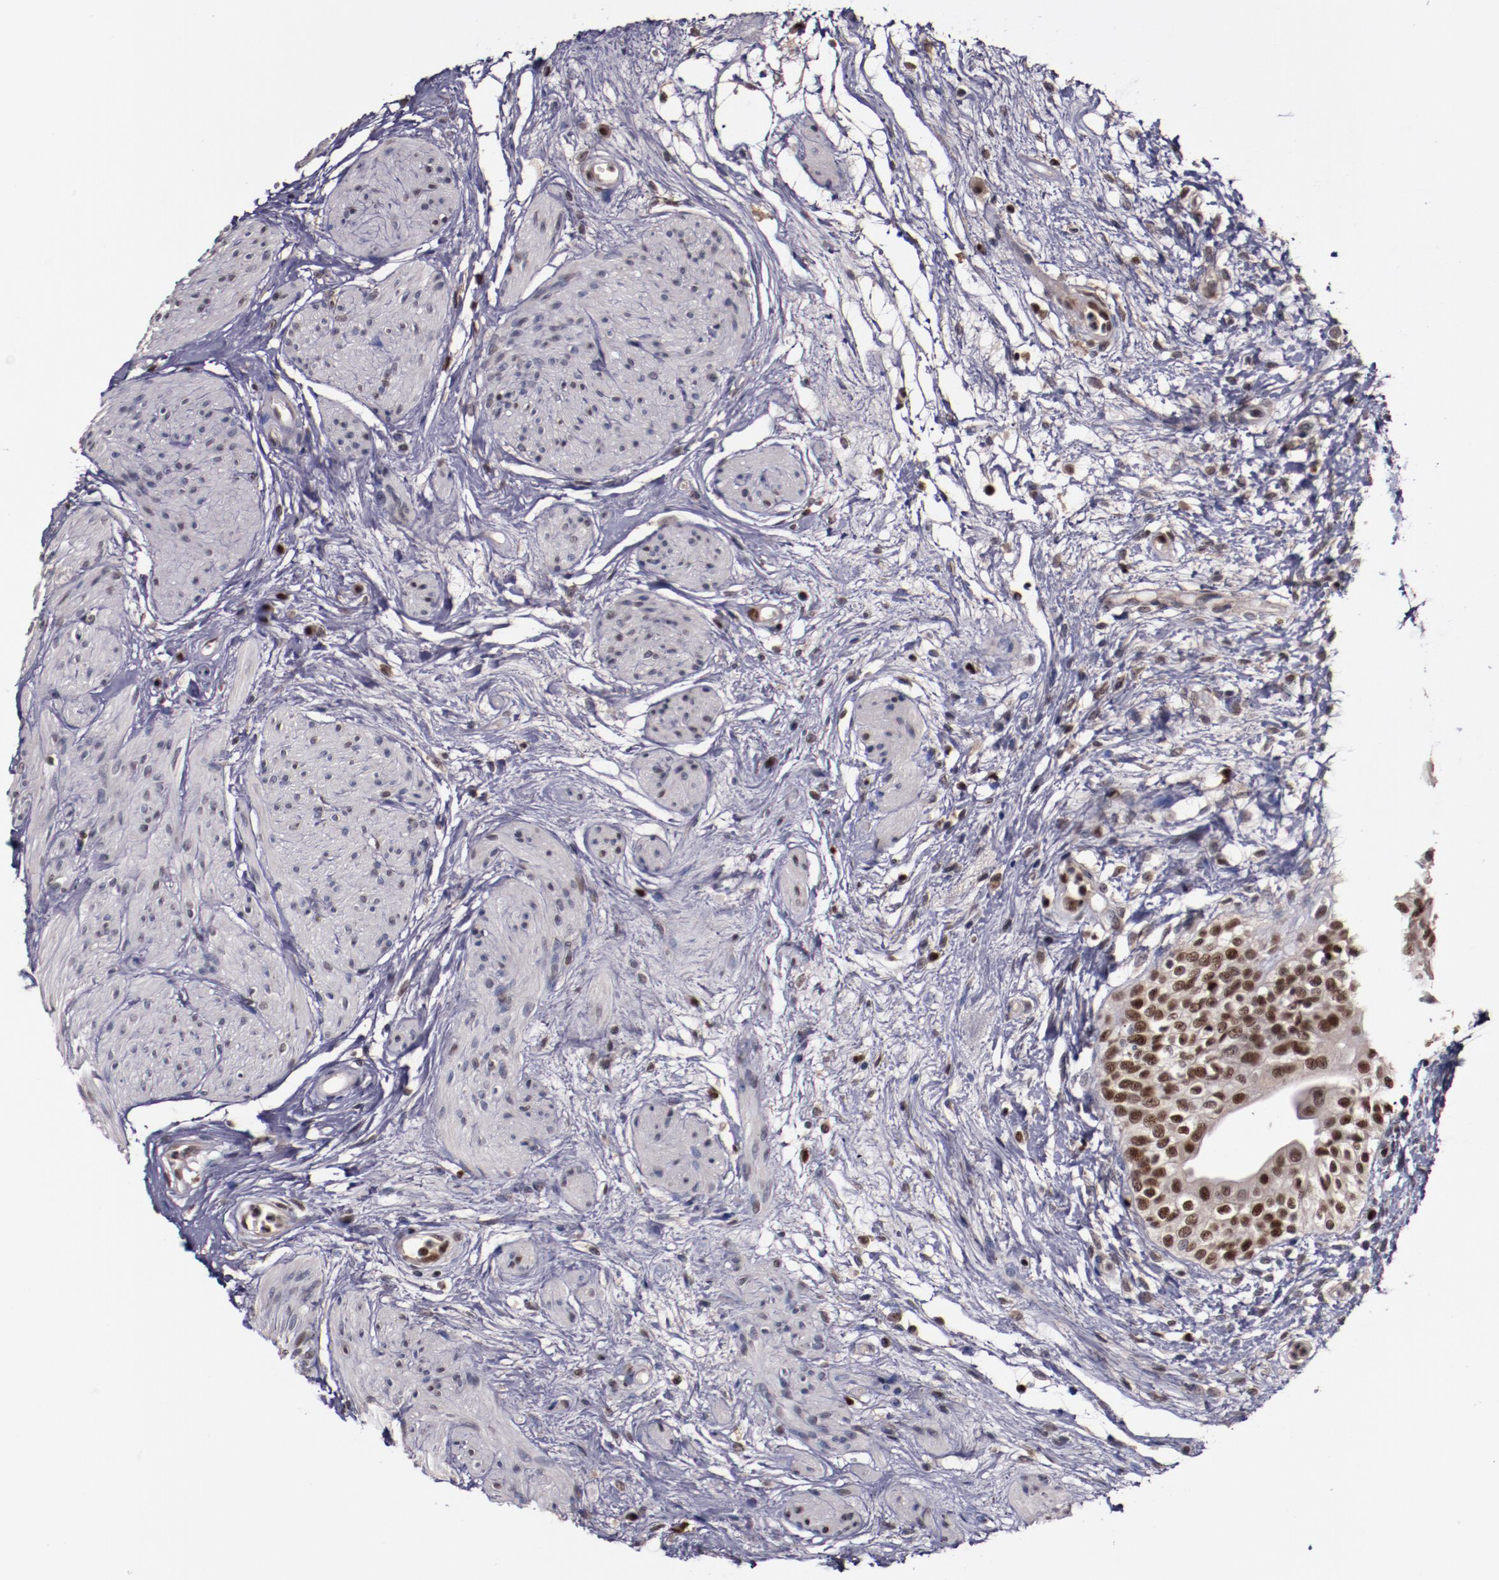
{"staining": {"intensity": "strong", "quantity": ">75%", "location": "nuclear"}, "tissue": "urinary bladder", "cell_type": "Urothelial cells", "image_type": "normal", "snomed": [{"axis": "morphology", "description": "Normal tissue, NOS"}, {"axis": "topography", "description": "Urinary bladder"}], "caption": "There is high levels of strong nuclear positivity in urothelial cells of normal urinary bladder, as demonstrated by immunohistochemical staining (brown color).", "gene": "CHEK2", "patient": {"sex": "female", "age": 55}}